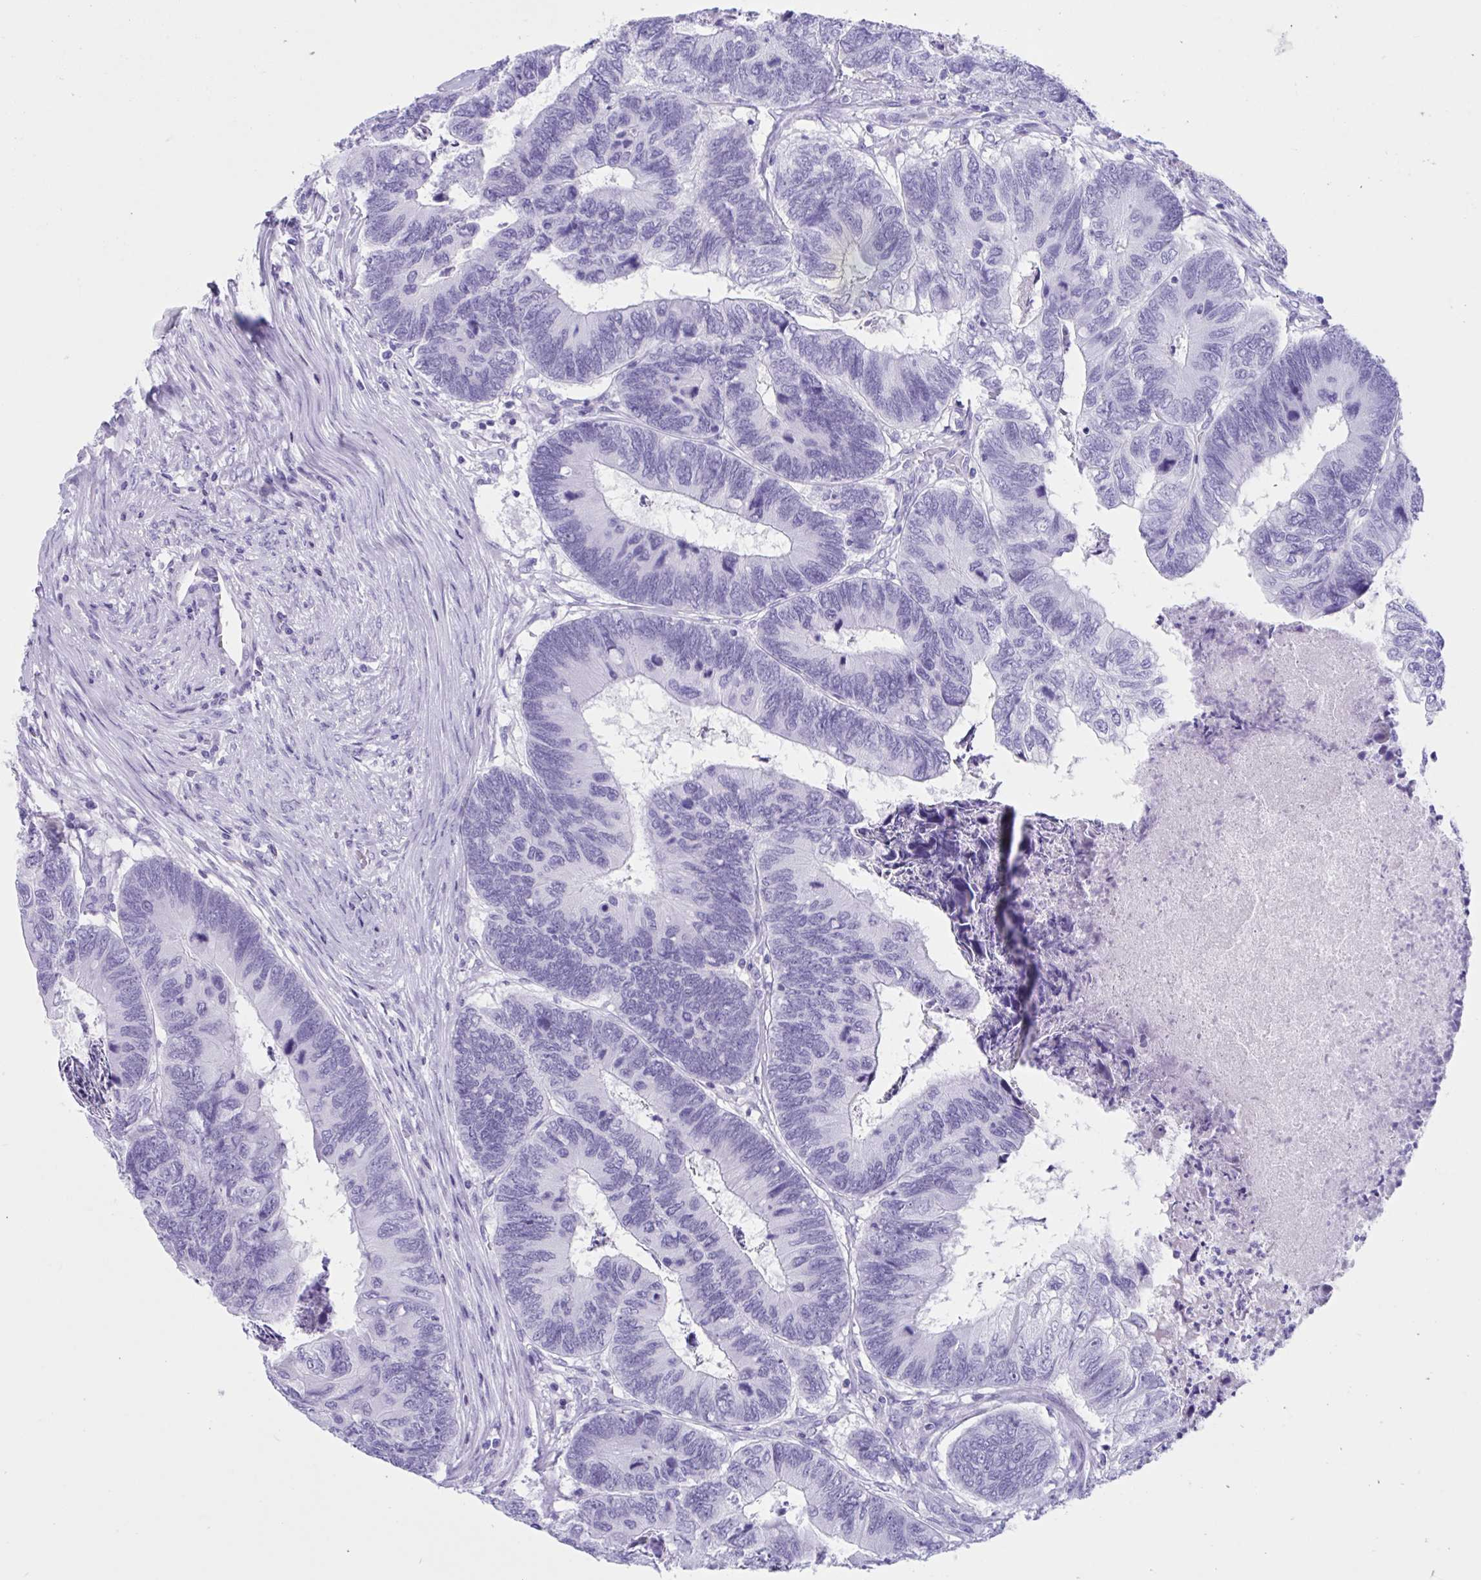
{"staining": {"intensity": "negative", "quantity": "none", "location": "none"}, "tissue": "colorectal cancer", "cell_type": "Tumor cells", "image_type": "cancer", "snomed": [{"axis": "morphology", "description": "Adenocarcinoma, NOS"}, {"axis": "topography", "description": "Colon"}], "caption": "Immunohistochemical staining of colorectal cancer (adenocarcinoma) demonstrates no significant expression in tumor cells.", "gene": "TMEM35A", "patient": {"sex": "female", "age": 67}}